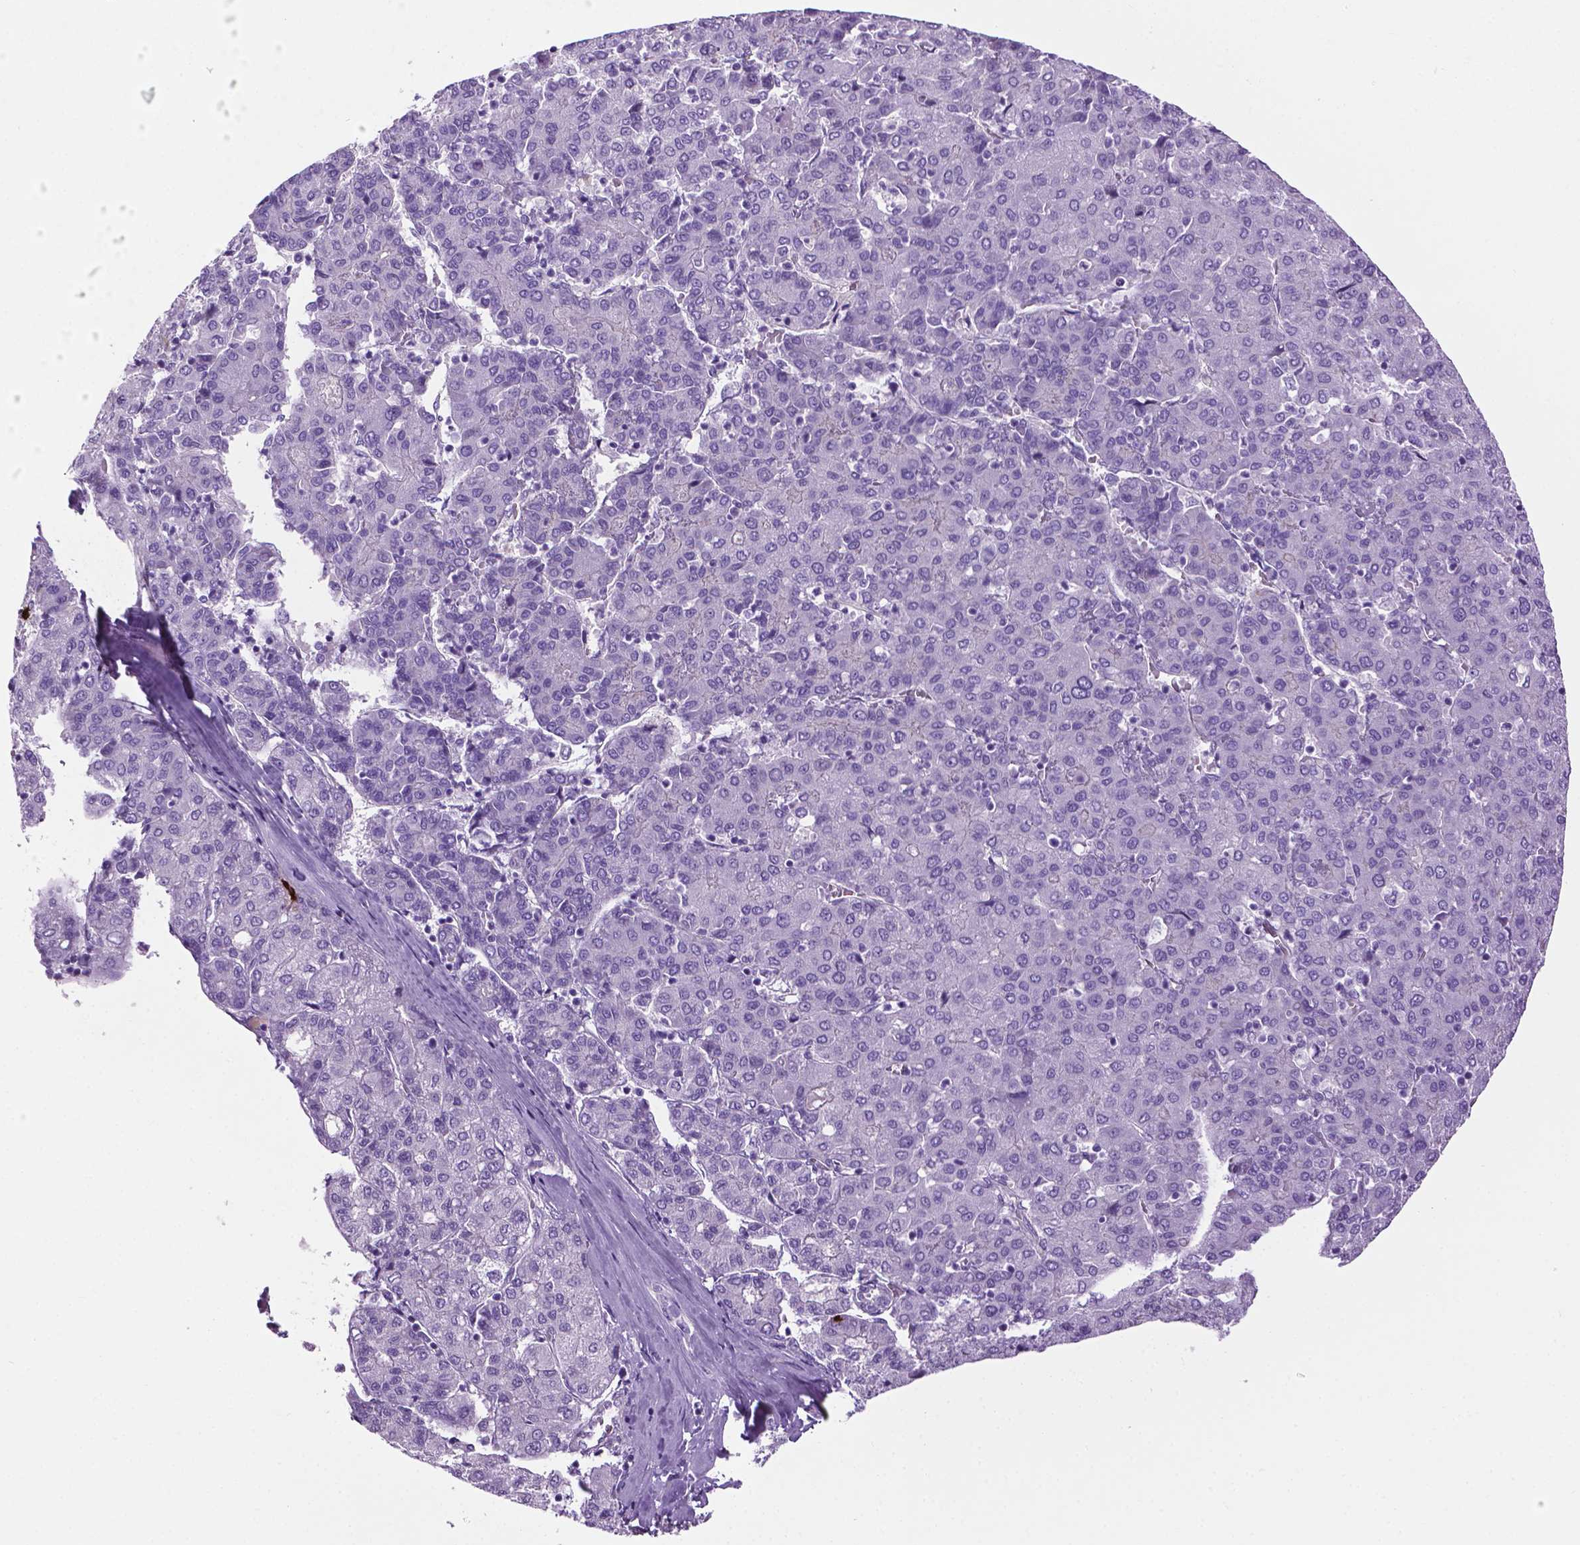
{"staining": {"intensity": "negative", "quantity": "none", "location": "none"}, "tissue": "liver cancer", "cell_type": "Tumor cells", "image_type": "cancer", "snomed": [{"axis": "morphology", "description": "Carcinoma, Hepatocellular, NOS"}, {"axis": "topography", "description": "Liver"}], "caption": "This is a image of IHC staining of hepatocellular carcinoma (liver), which shows no staining in tumor cells. (Stains: DAB immunohistochemistry with hematoxylin counter stain, Microscopy: brightfield microscopy at high magnification).", "gene": "SPECC1L", "patient": {"sex": "male", "age": 65}}